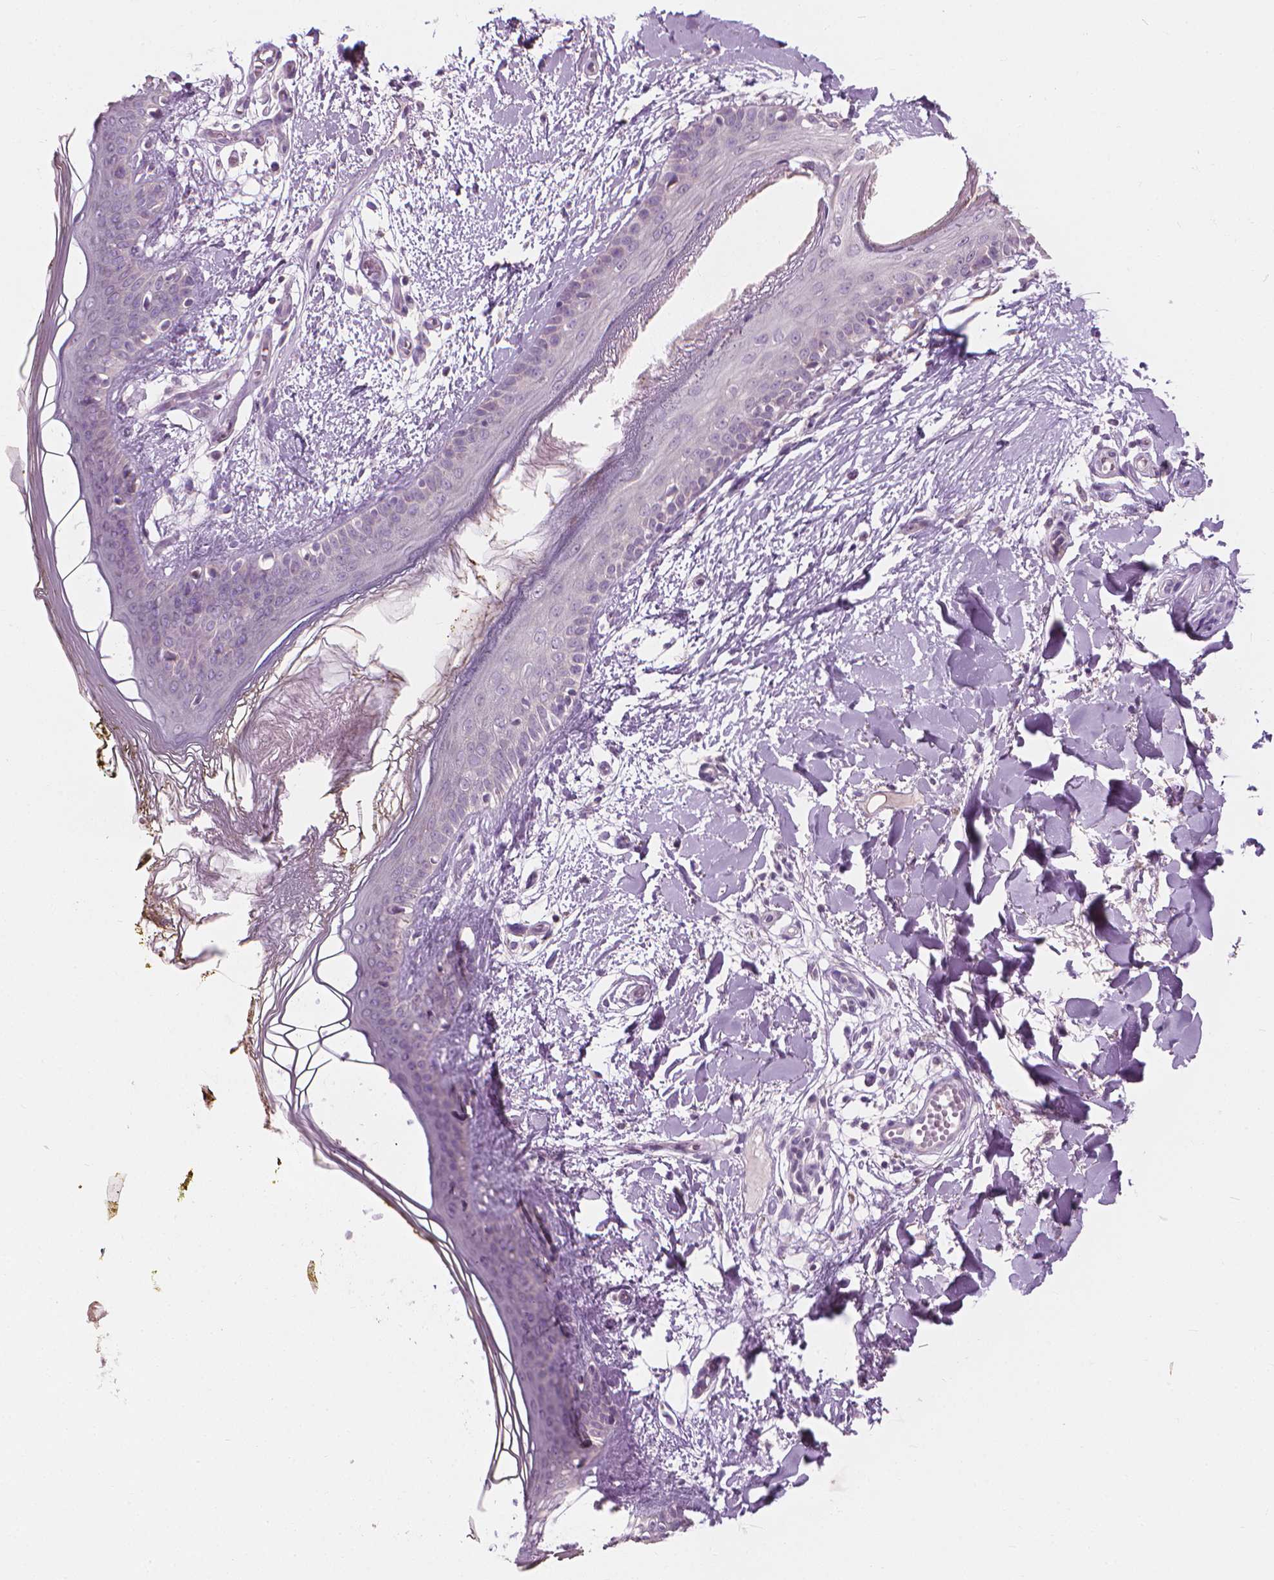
{"staining": {"intensity": "weak", "quantity": "<25%", "location": "cytoplasmic/membranous"}, "tissue": "skin", "cell_type": "Fibroblasts", "image_type": "normal", "snomed": [{"axis": "morphology", "description": "Normal tissue, NOS"}, {"axis": "topography", "description": "Skin"}], "caption": "The photomicrograph demonstrates no staining of fibroblasts in unremarkable skin. (DAB immunohistochemistry with hematoxylin counter stain).", "gene": "CFAP126", "patient": {"sex": "female", "age": 34}}